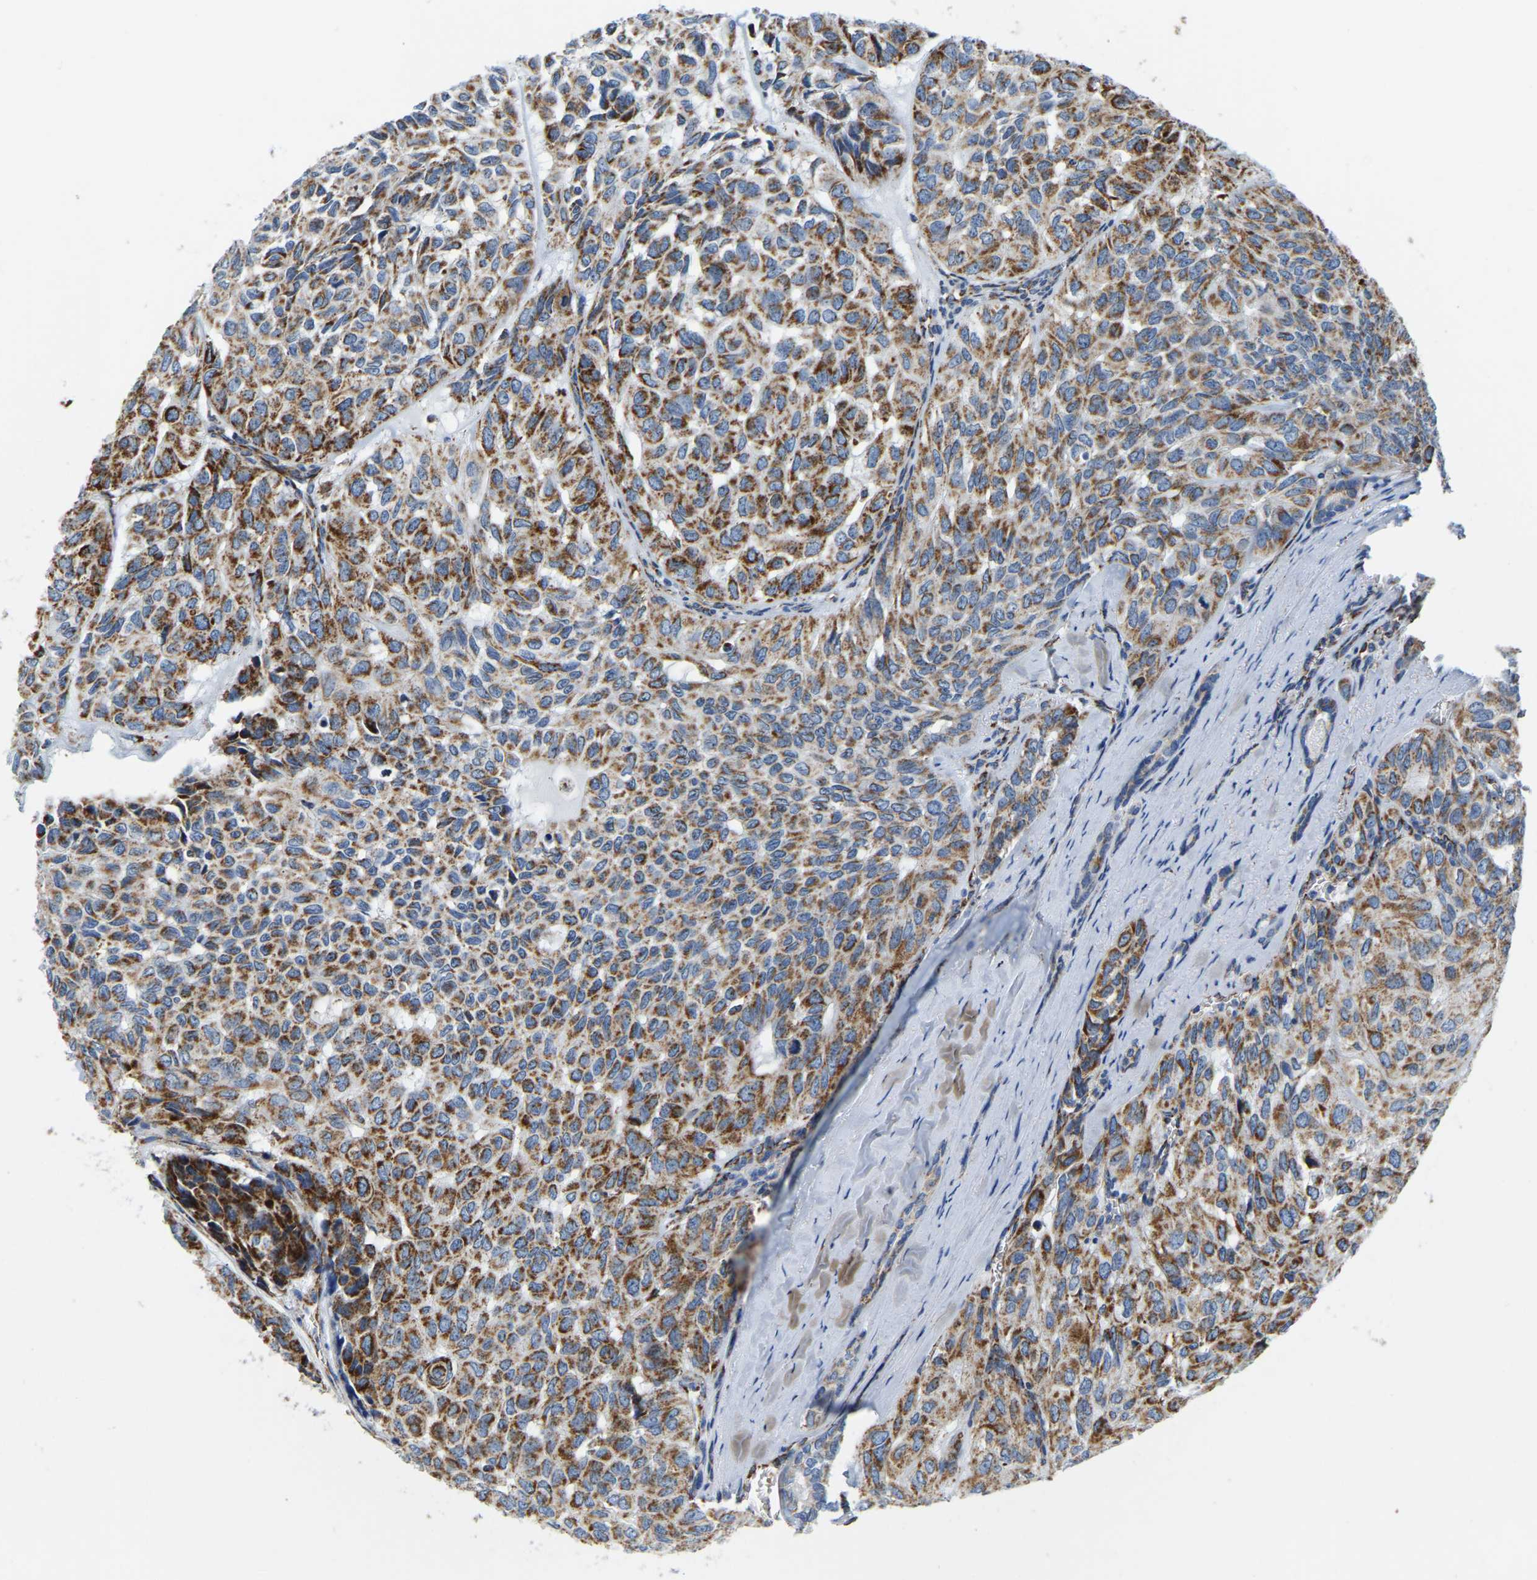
{"staining": {"intensity": "strong", "quantity": "25%-75%", "location": "cytoplasmic/membranous"}, "tissue": "head and neck cancer", "cell_type": "Tumor cells", "image_type": "cancer", "snomed": [{"axis": "morphology", "description": "Adenocarcinoma, NOS"}, {"axis": "topography", "description": "Salivary gland, NOS"}, {"axis": "topography", "description": "Head-Neck"}], "caption": "Tumor cells display high levels of strong cytoplasmic/membranous expression in about 25%-75% of cells in human adenocarcinoma (head and neck). The protein of interest is shown in brown color, while the nuclei are stained blue.", "gene": "SFXN1", "patient": {"sex": "female", "age": 76}}